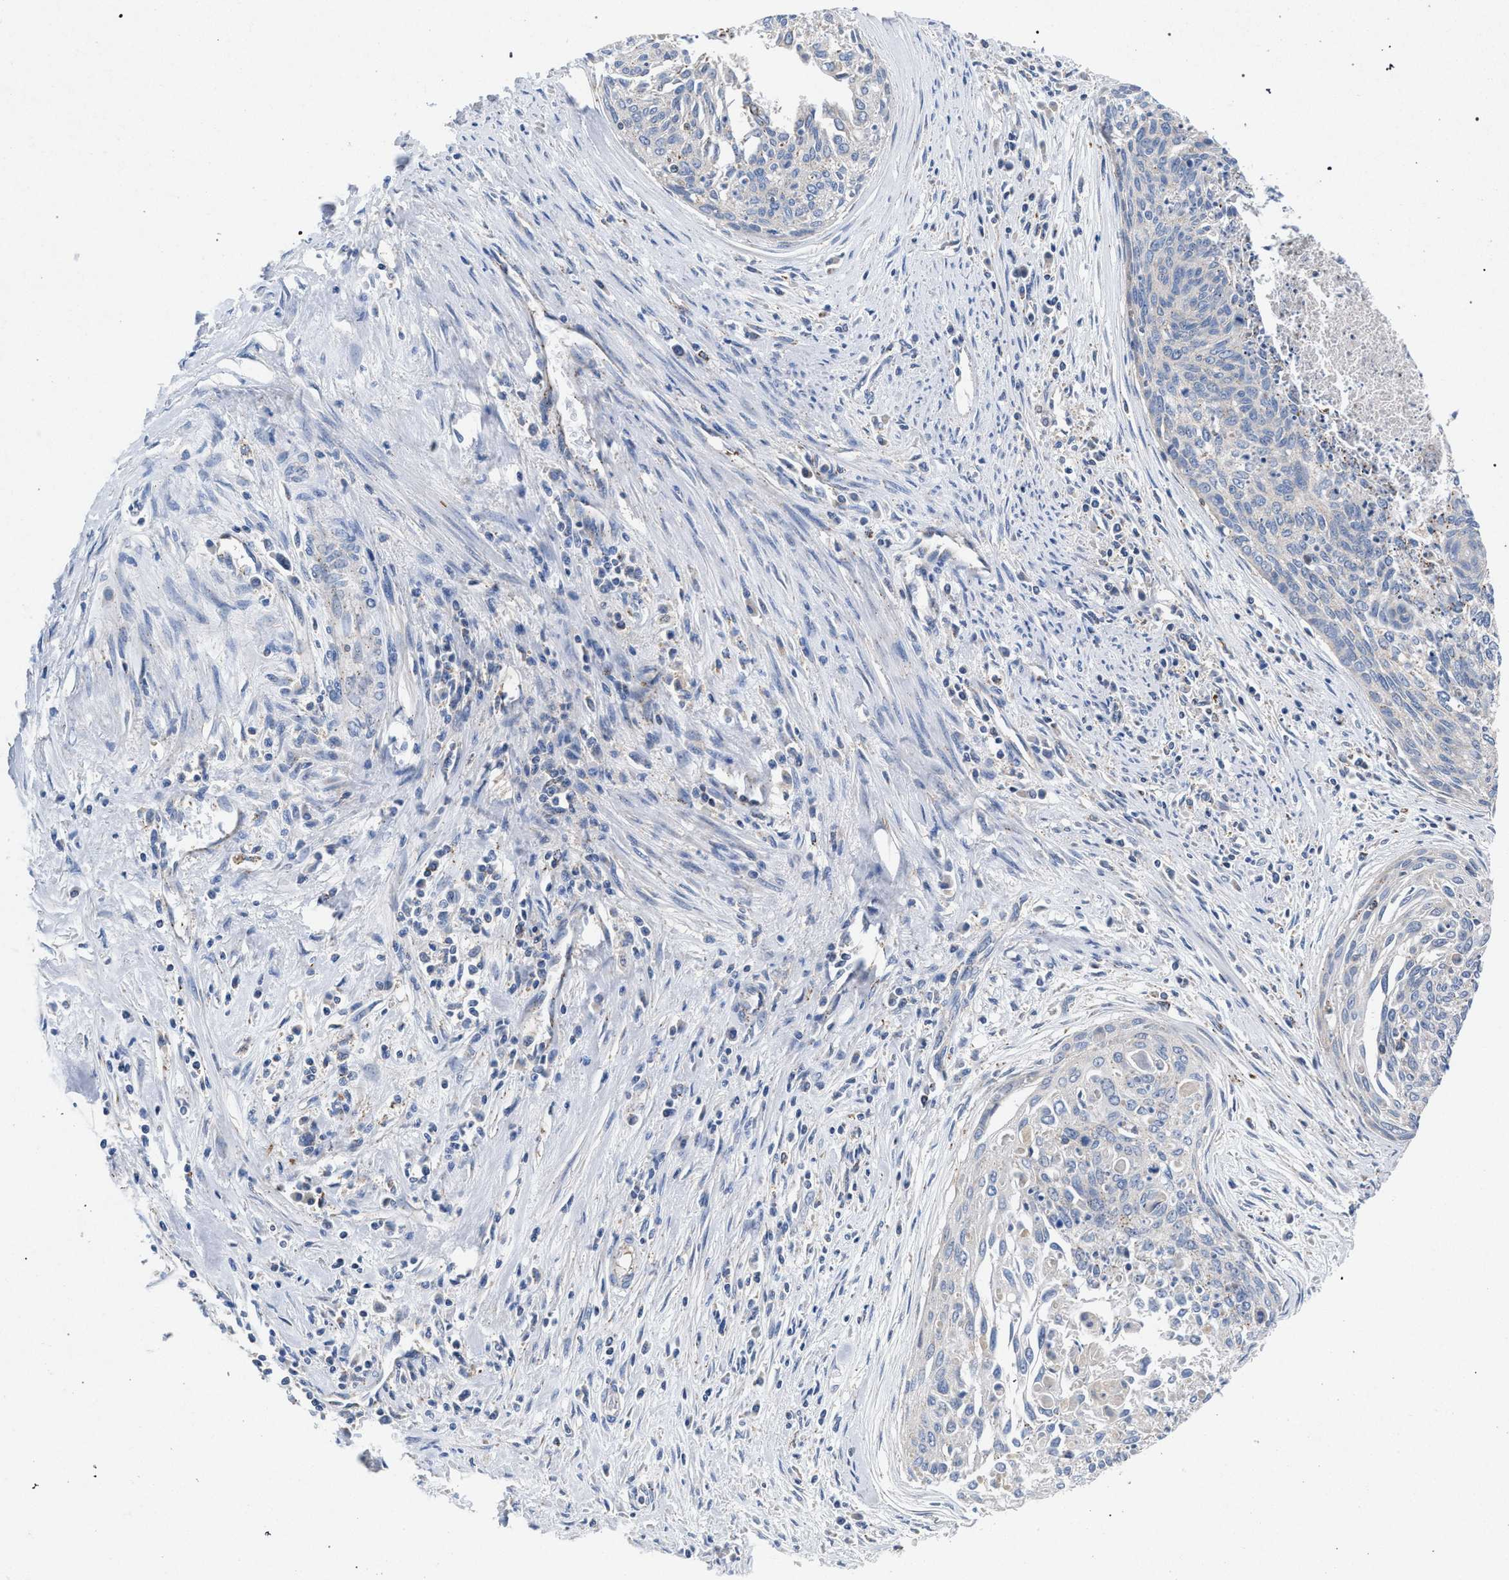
{"staining": {"intensity": "negative", "quantity": "none", "location": "none"}, "tissue": "cervical cancer", "cell_type": "Tumor cells", "image_type": "cancer", "snomed": [{"axis": "morphology", "description": "Squamous cell carcinoma, NOS"}, {"axis": "topography", "description": "Cervix"}], "caption": "Protein analysis of squamous cell carcinoma (cervical) demonstrates no significant positivity in tumor cells.", "gene": "VPS13A", "patient": {"sex": "female", "age": 55}}